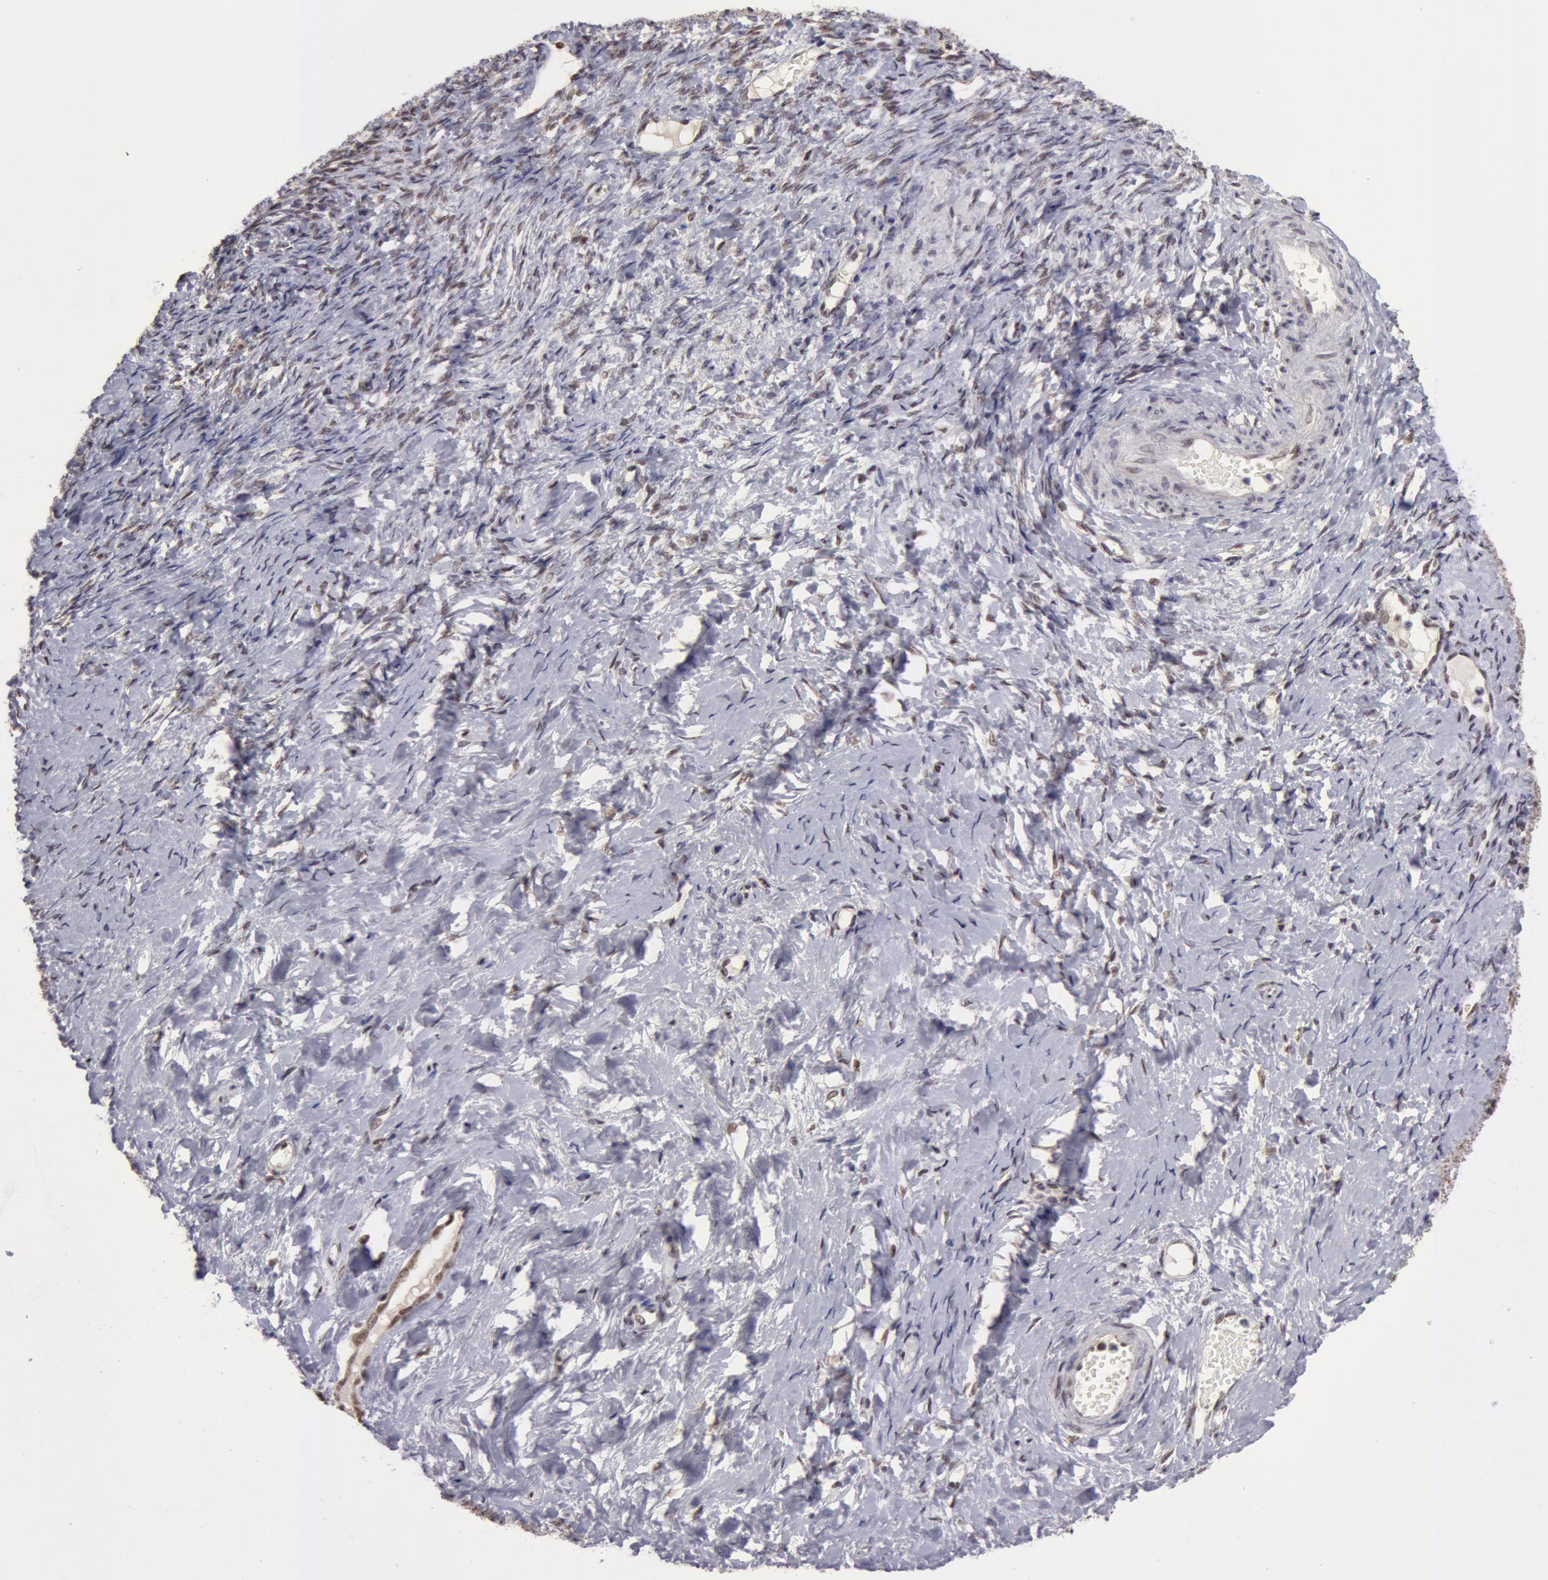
{"staining": {"intensity": "negative", "quantity": "none", "location": "none"}, "tissue": "ovarian cancer", "cell_type": "Tumor cells", "image_type": "cancer", "snomed": [{"axis": "morphology", "description": "Normal tissue, NOS"}, {"axis": "morphology", "description": "Cystadenocarcinoma, serous, NOS"}, {"axis": "topography", "description": "Ovary"}], "caption": "This is an IHC micrograph of human serous cystadenocarcinoma (ovarian). There is no staining in tumor cells.", "gene": "VRTN", "patient": {"sex": "female", "age": 62}}